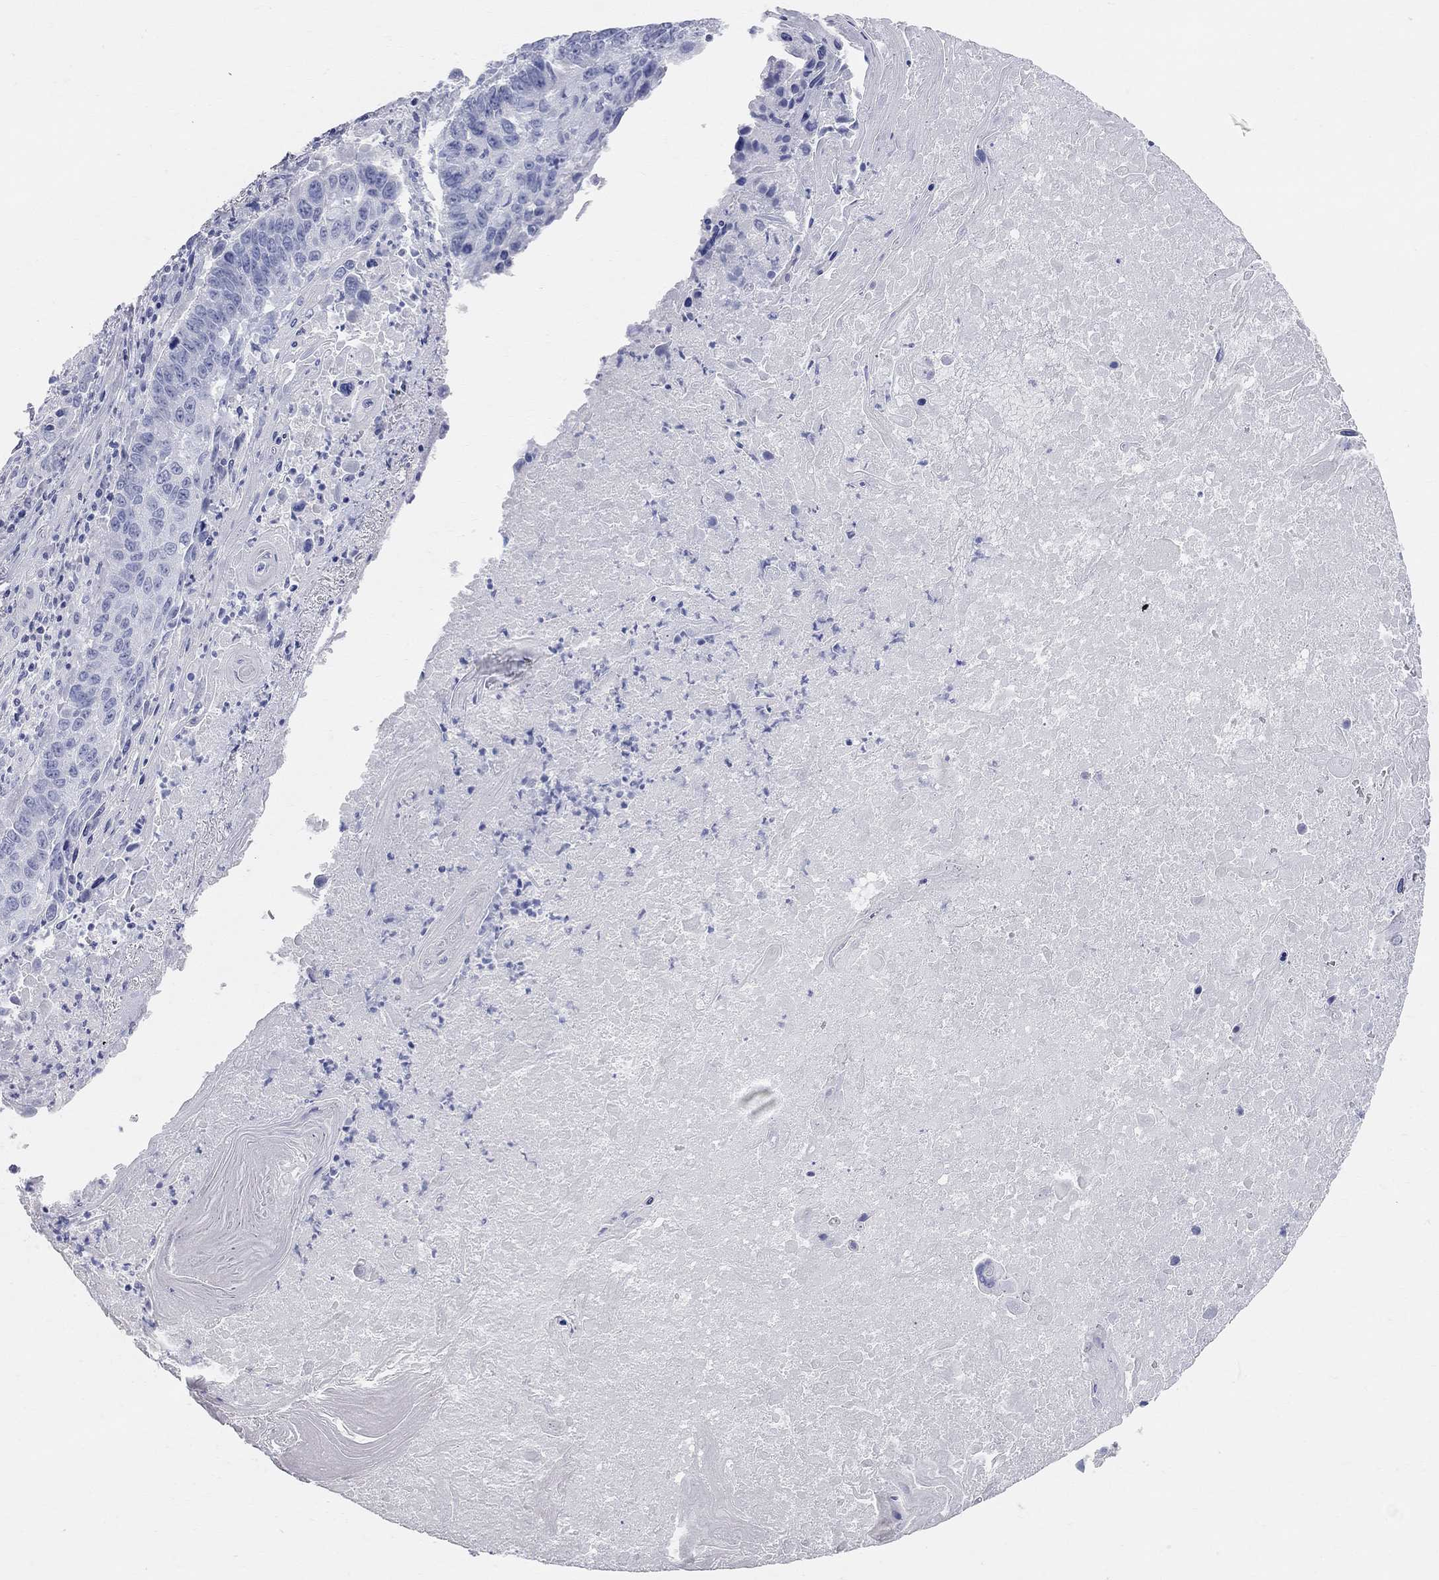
{"staining": {"intensity": "negative", "quantity": "none", "location": "none"}, "tissue": "lung cancer", "cell_type": "Tumor cells", "image_type": "cancer", "snomed": [{"axis": "morphology", "description": "Squamous cell carcinoma, NOS"}, {"axis": "topography", "description": "Lung"}], "caption": "There is no significant positivity in tumor cells of lung cancer.", "gene": "AOX1", "patient": {"sex": "male", "age": 73}}